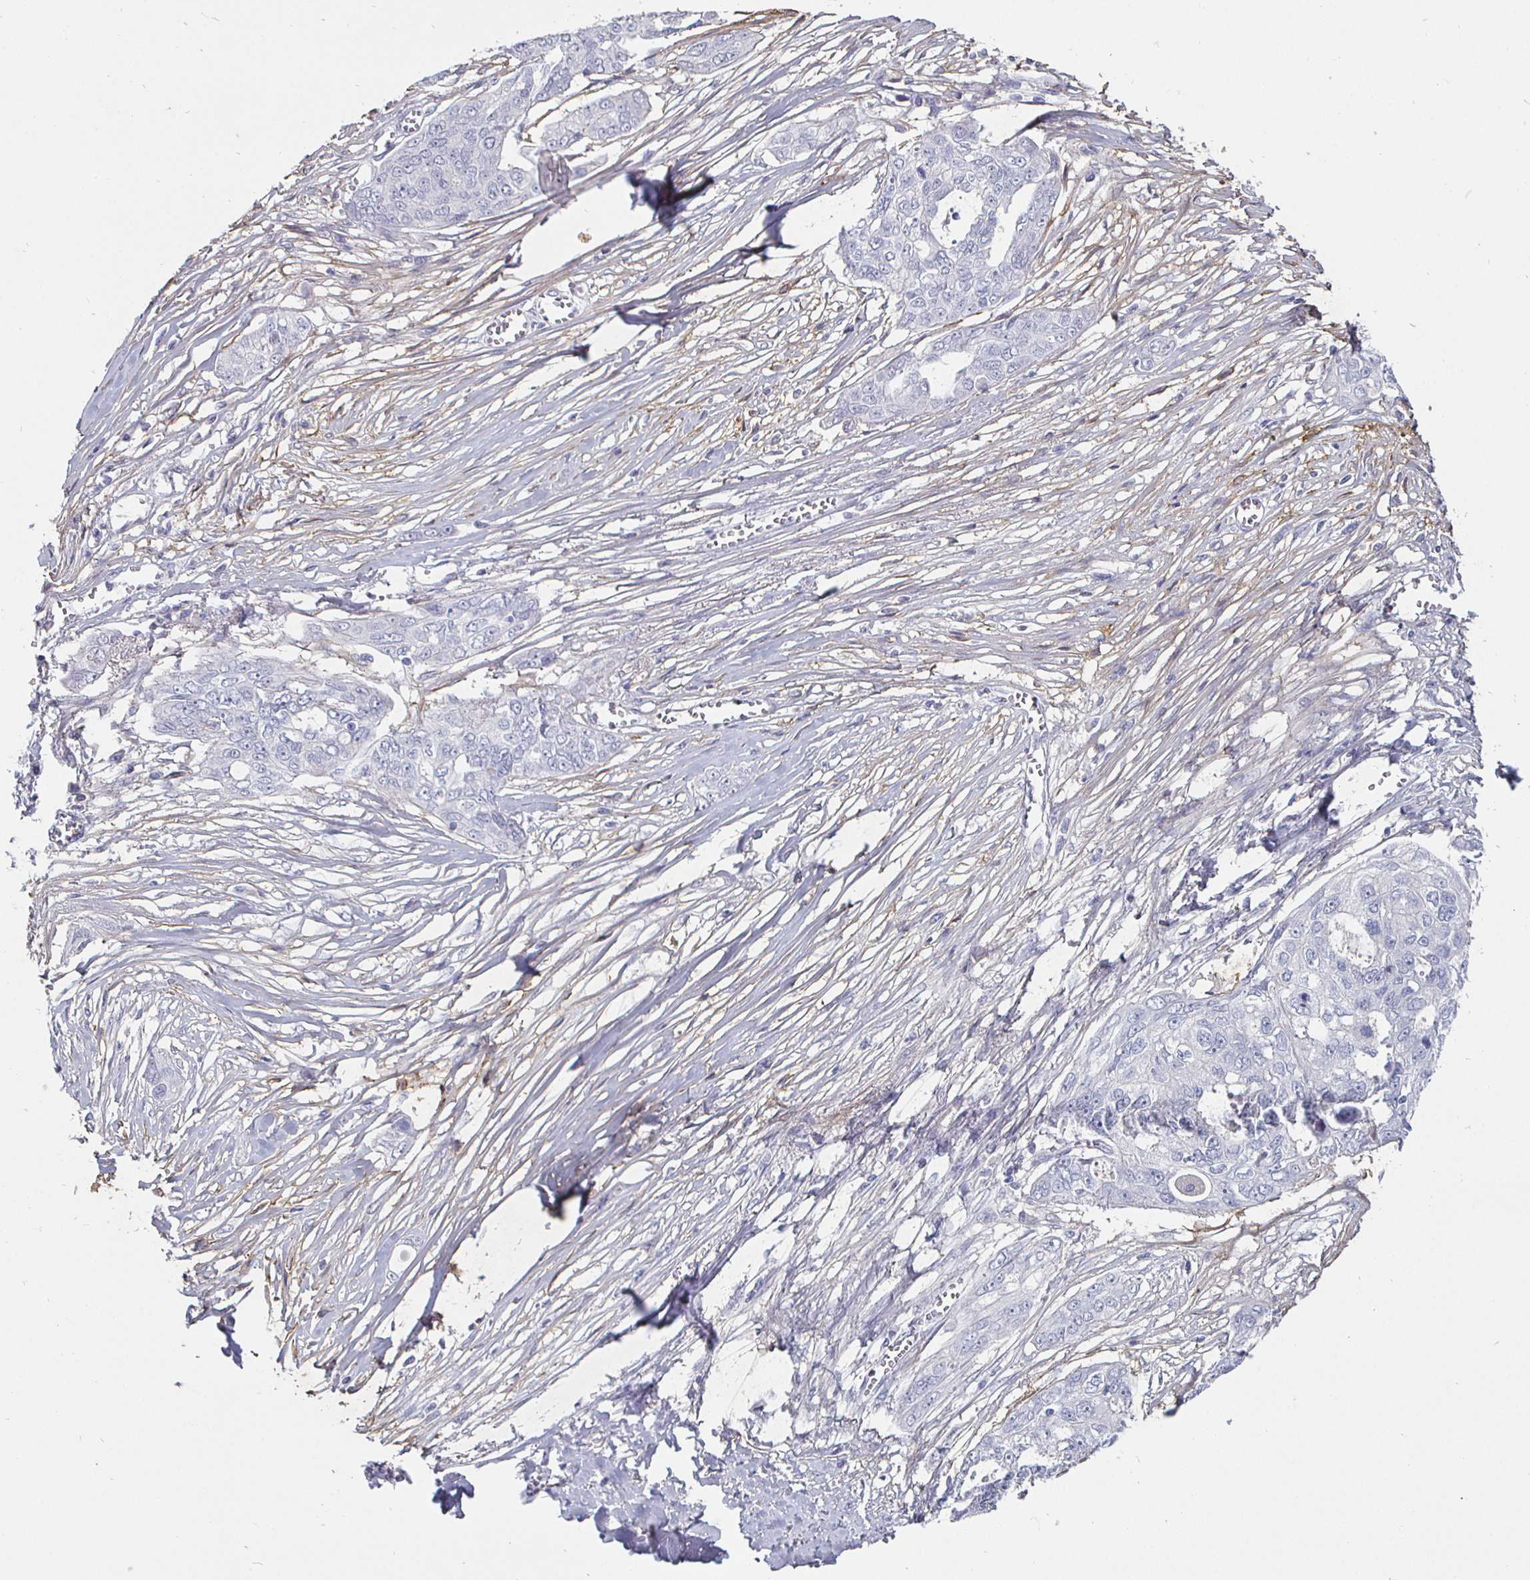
{"staining": {"intensity": "negative", "quantity": "none", "location": "none"}, "tissue": "ovarian cancer", "cell_type": "Tumor cells", "image_type": "cancer", "snomed": [{"axis": "morphology", "description": "Carcinoma, endometroid"}, {"axis": "topography", "description": "Ovary"}], "caption": "Image shows no protein positivity in tumor cells of ovarian cancer tissue. The staining was performed using DAB (3,3'-diaminobenzidine) to visualize the protein expression in brown, while the nuclei were stained in blue with hematoxylin (Magnification: 20x).", "gene": "ENPP1", "patient": {"sex": "female", "age": 70}}